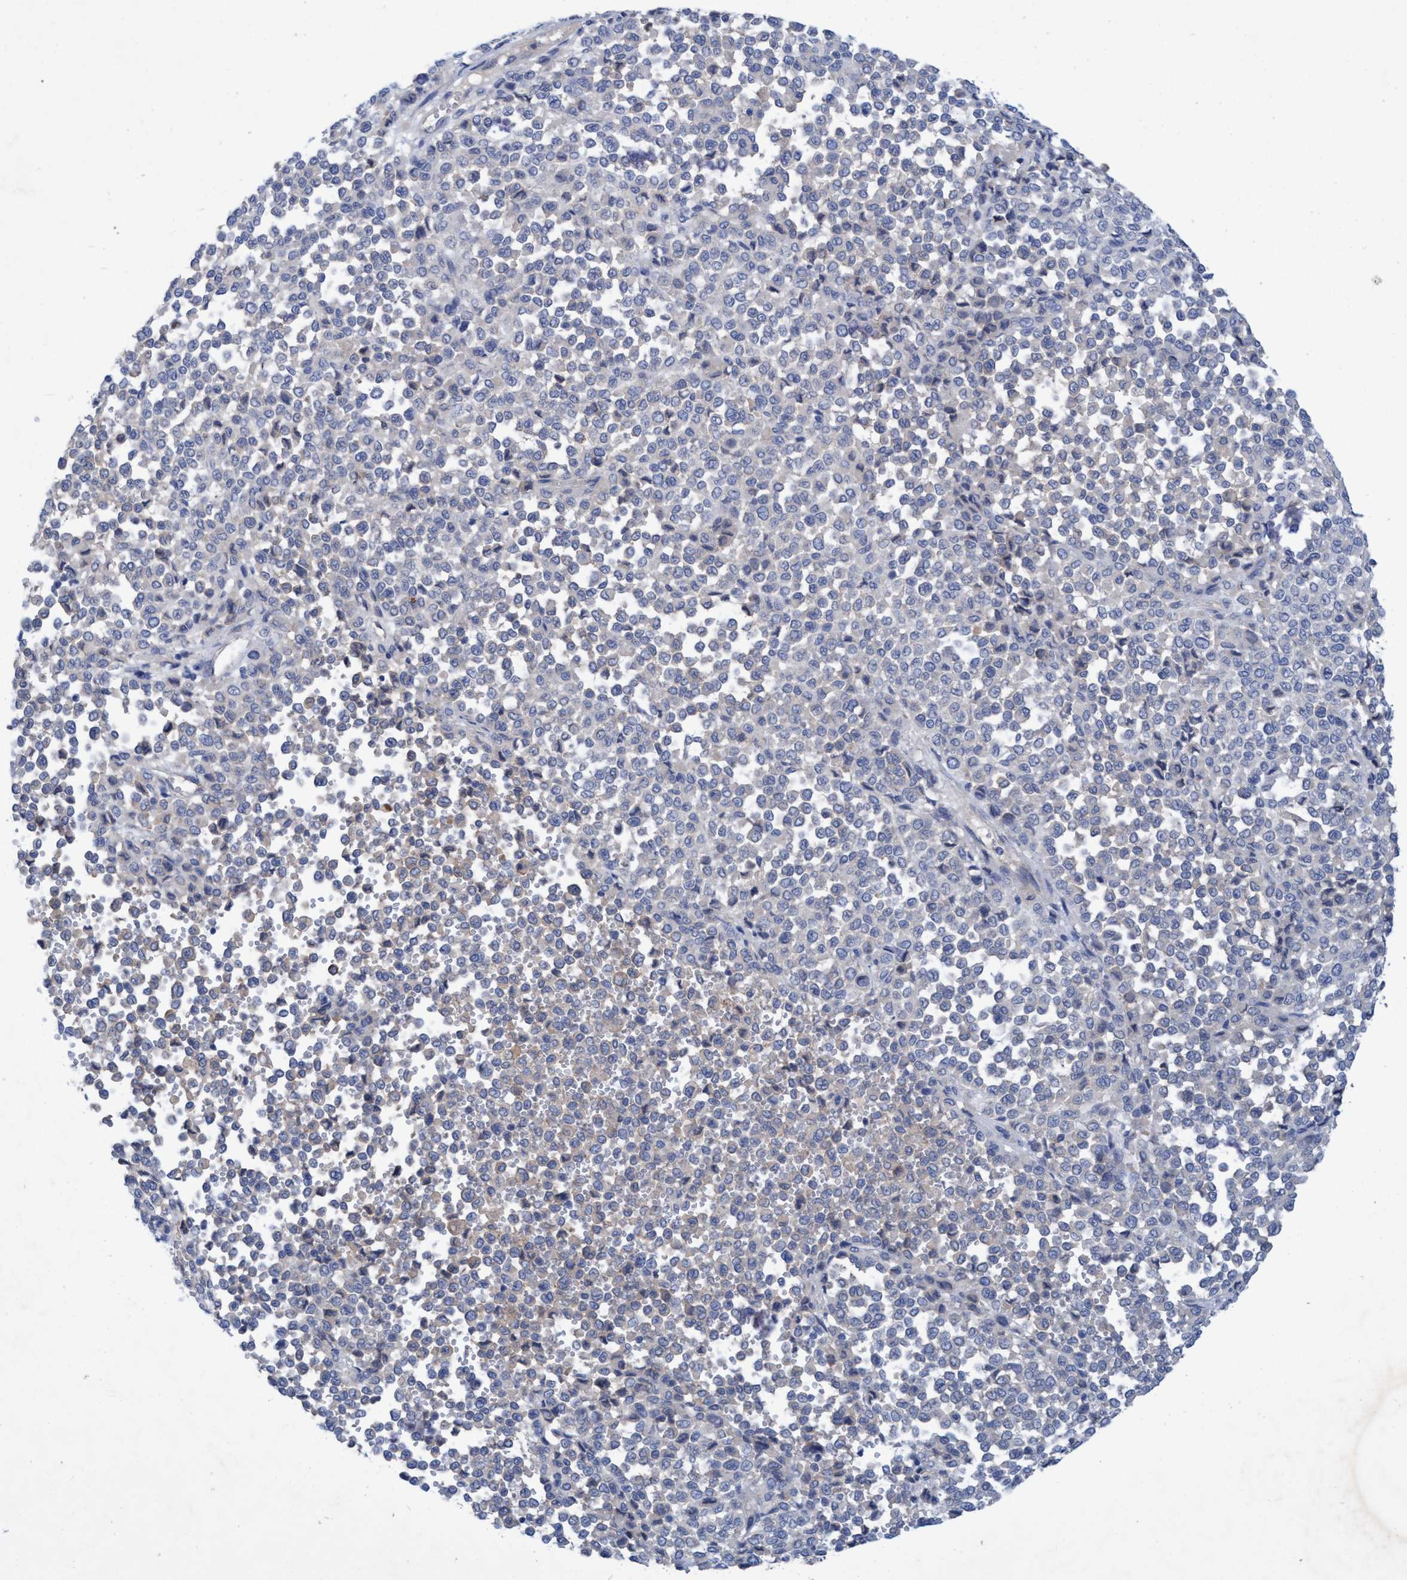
{"staining": {"intensity": "negative", "quantity": "none", "location": "none"}, "tissue": "melanoma", "cell_type": "Tumor cells", "image_type": "cancer", "snomed": [{"axis": "morphology", "description": "Malignant melanoma, Metastatic site"}, {"axis": "topography", "description": "Pancreas"}], "caption": "Micrograph shows no significant protein staining in tumor cells of melanoma.", "gene": "GULP1", "patient": {"sex": "female", "age": 30}}